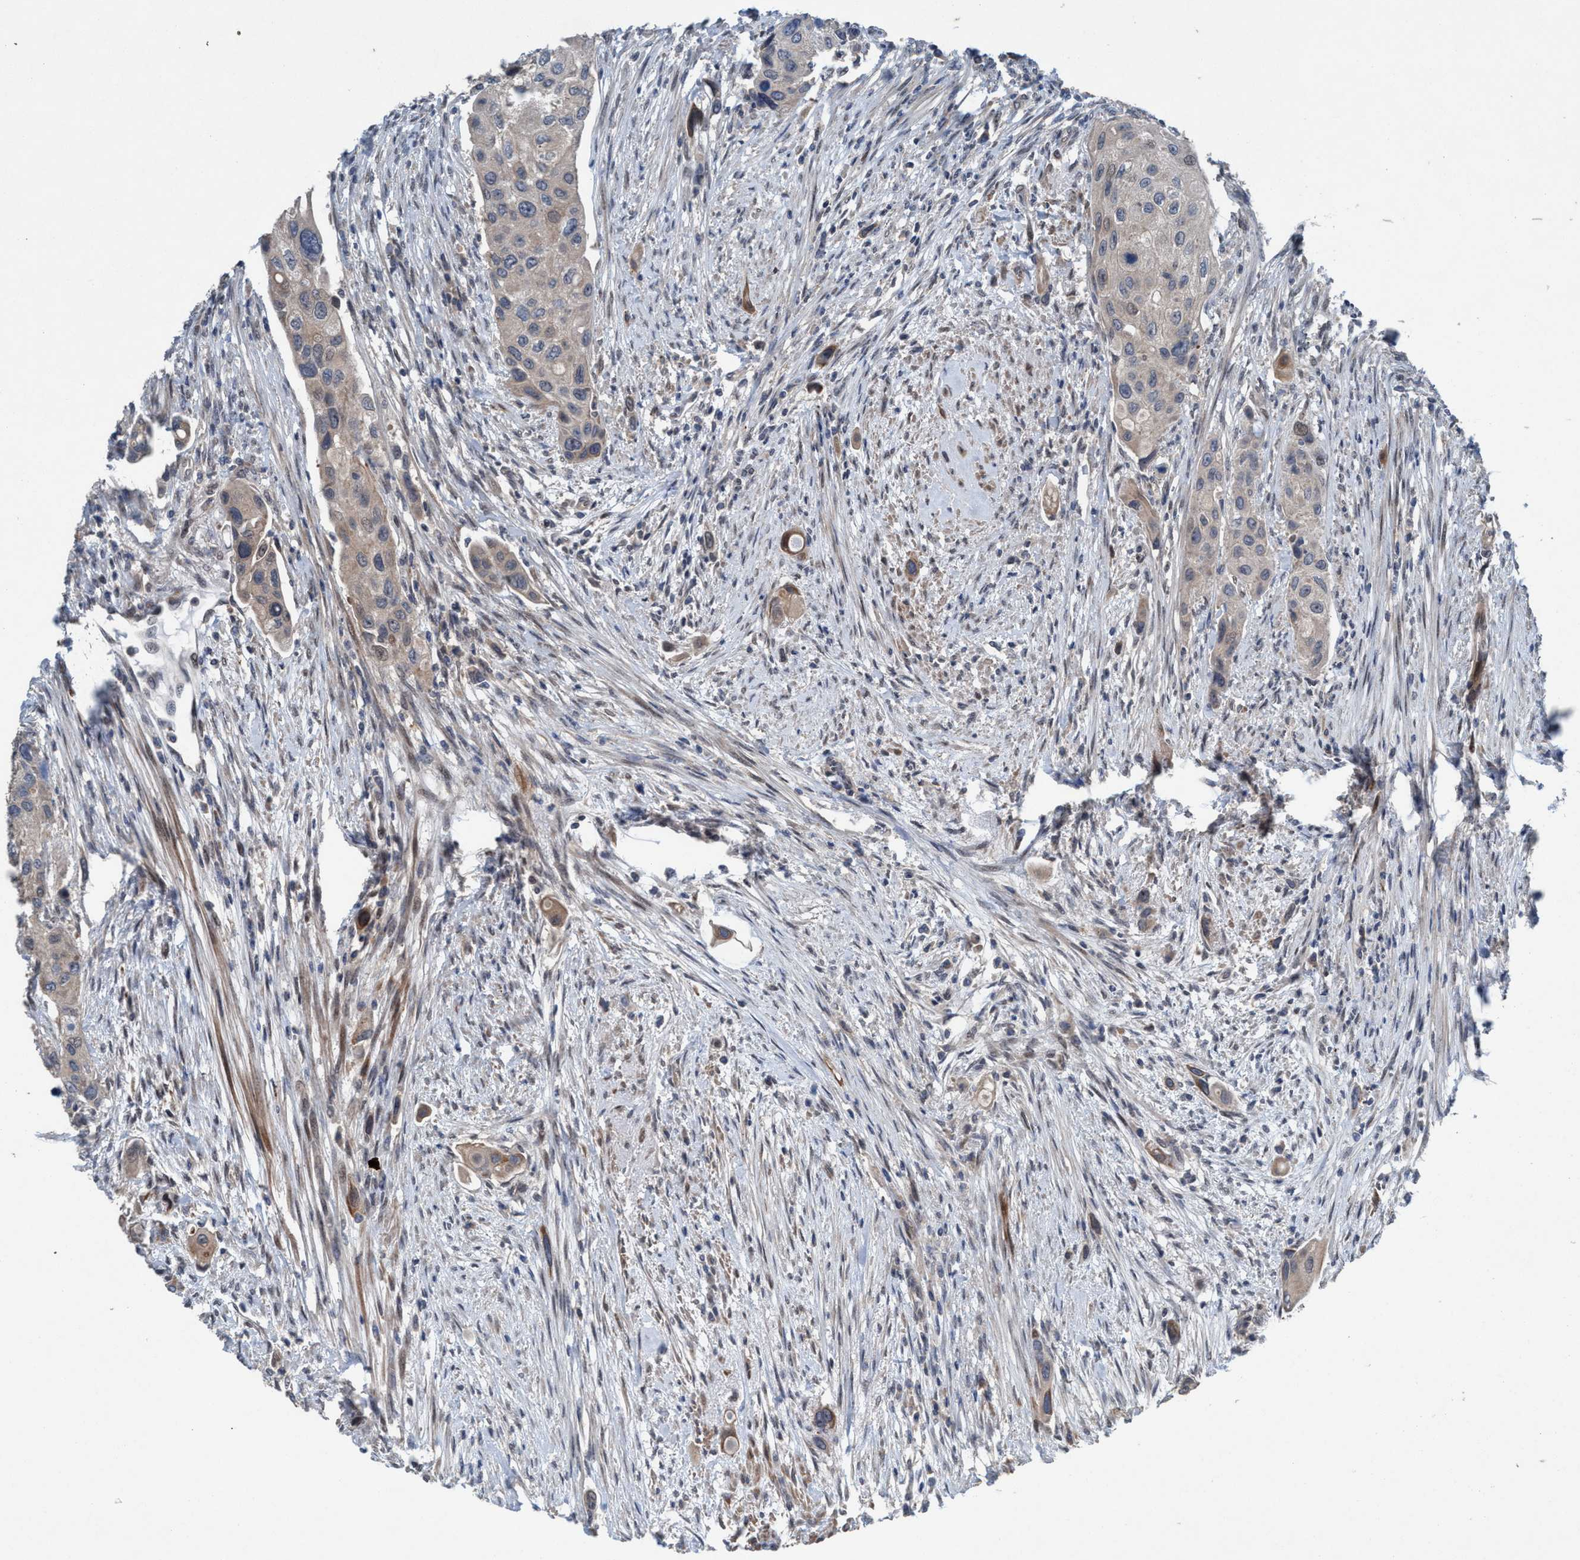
{"staining": {"intensity": "weak", "quantity": "25%-75%", "location": "cytoplasmic/membranous"}, "tissue": "urothelial cancer", "cell_type": "Tumor cells", "image_type": "cancer", "snomed": [{"axis": "morphology", "description": "Urothelial carcinoma, High grade"}, {"axis": "topography", "description": "Urinary bladder"}], "caption": "The immunohistochemical stain labels weak cytoplasmic/membranous staining in tumor cells of urothelial carcinoma (high-grade) tissue.", "gene": "NISCH", "patient": {"sex": "female", "age": 56}}